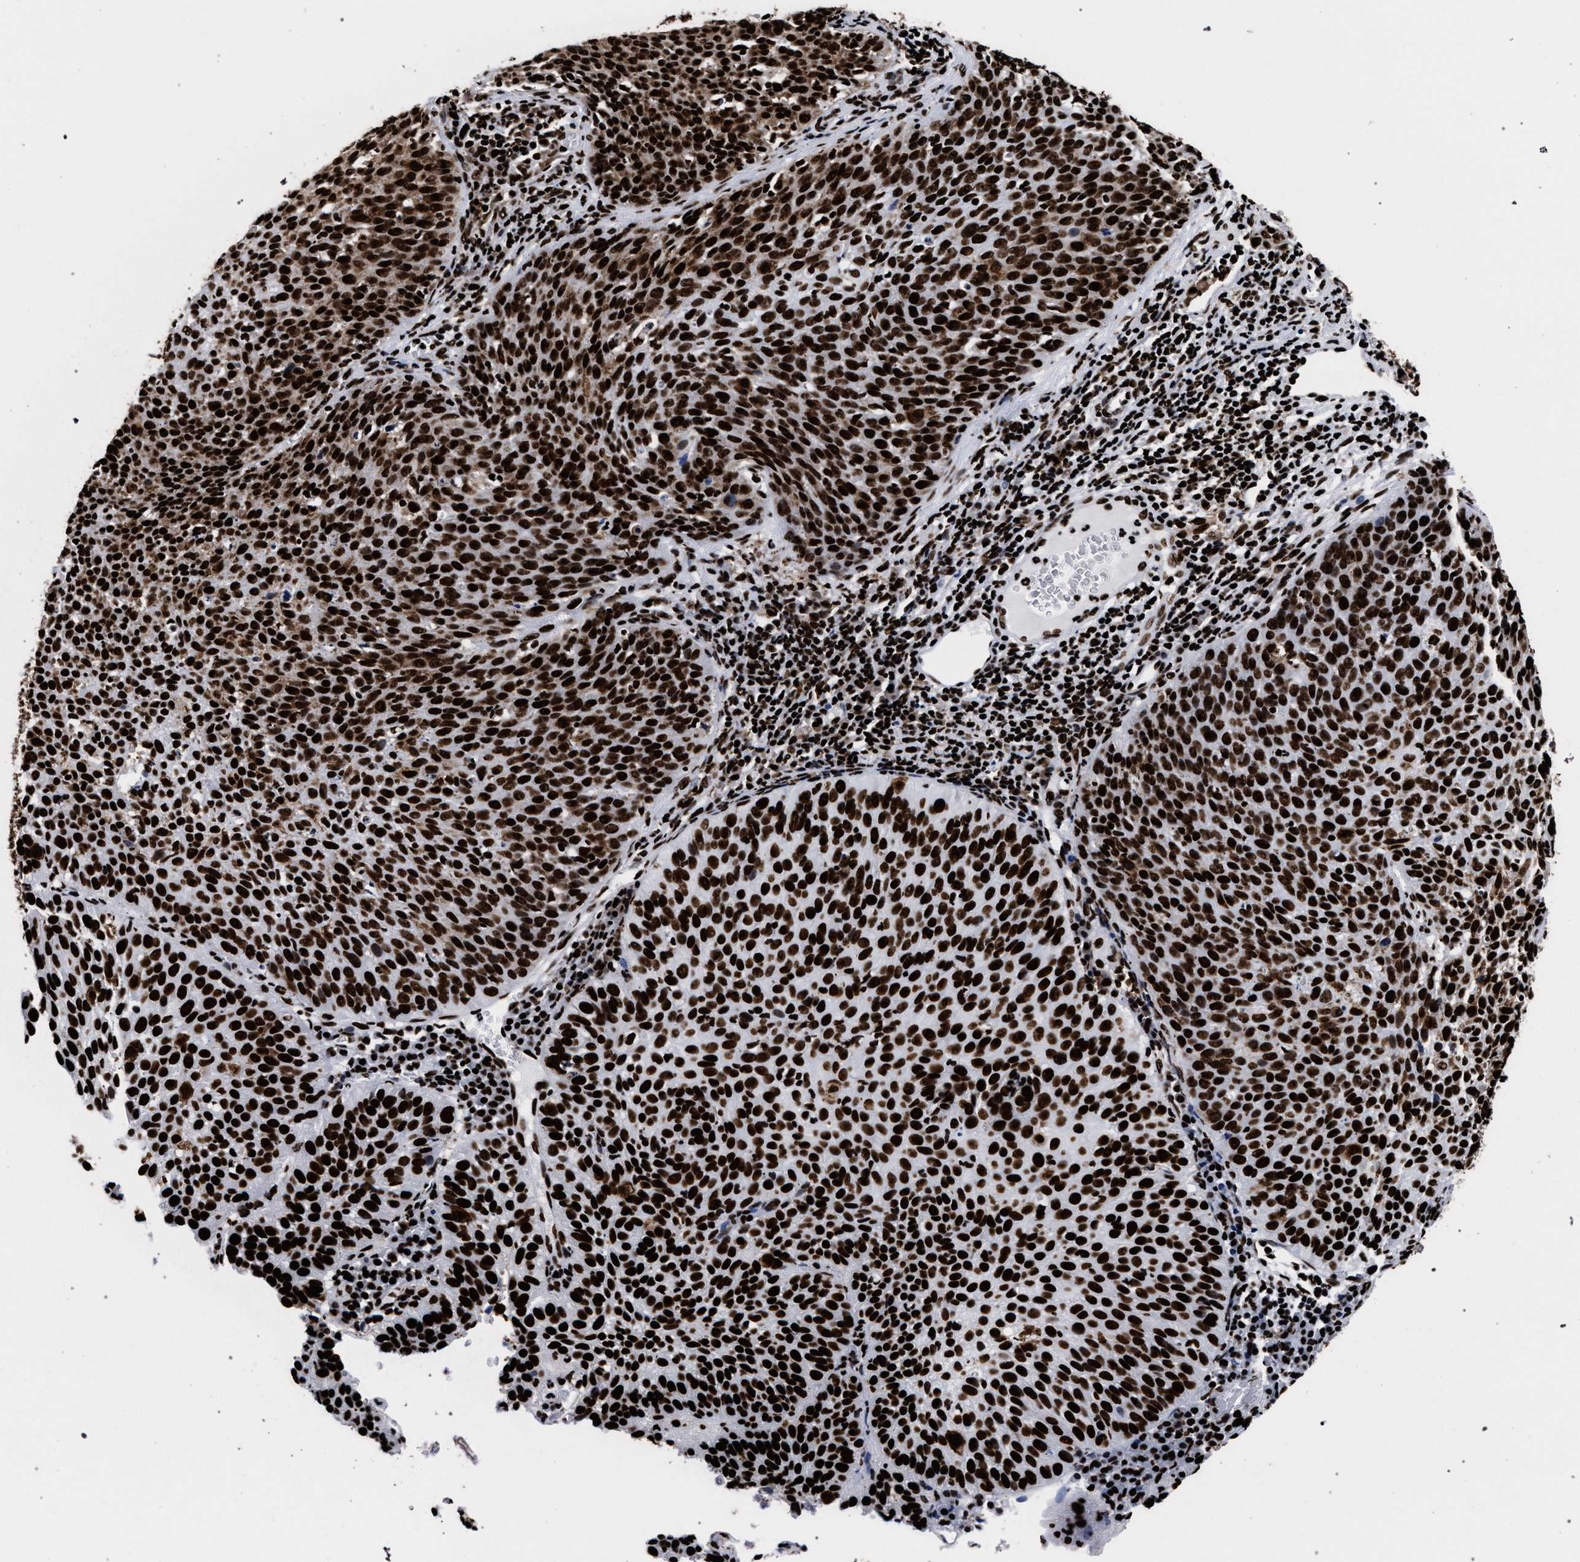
{"staining": {"intensity": "strong", "quantity": ">75%", "location": "nuclear"}, "tissue": "cervical cancer", "cell_type": "Tumor cells", "image_type": "cancer", "snomed": [{"axis": "morphology", "description": "Squamous cell carcinoma, NOS"}, {"axis": "topography", "description": "Cervix"}], "caption": "Tumor cells display strong nuclear positivity in about >75% of cells in cervical squamous cell carcinoma. (DAB IHC with brightfield microscopy, high magnification).", "gene": "HNRNPA1", "patient": {"sex": "female", "age": 38}}